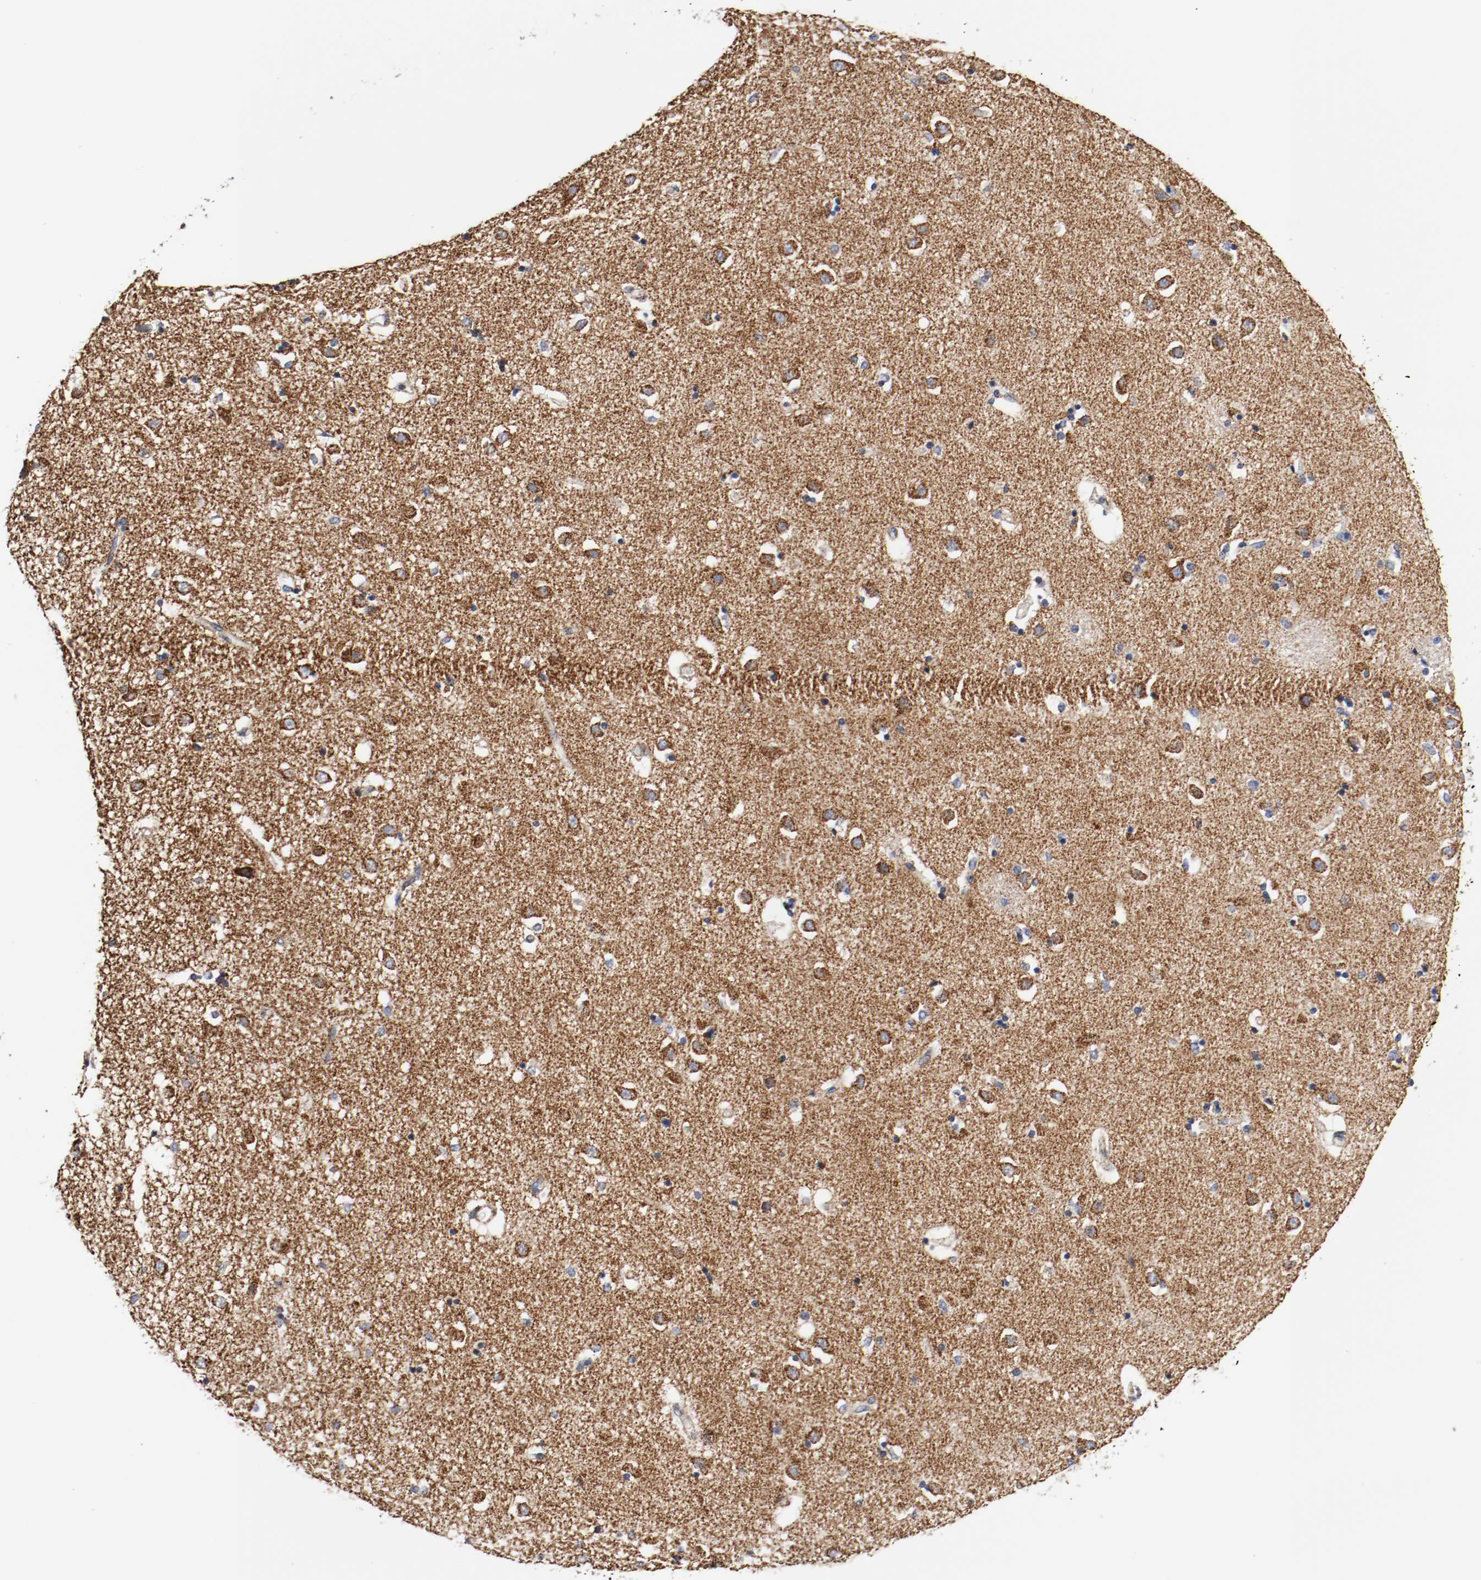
{"staining": {"intensity": "strong", "quantity": "25%-75%", "location": "cytoplasmic/membranous"}, "tissue": "caudate", "cell_type": "Glial cells", "image_type": "normal", "snomed": [{"axis": "morphology", "description": "Normal tissue, NOS"}, {"axis": "topography", "description": "Lateral ventricle wall"}], "caption": "Protein staining by IHC reveals strong cytoplasmic/membranous staining in about 25%-75% of glial cells in normal caudate.", "gene": "TUBD1", "patient": {"sex": "female", "age": 54}}